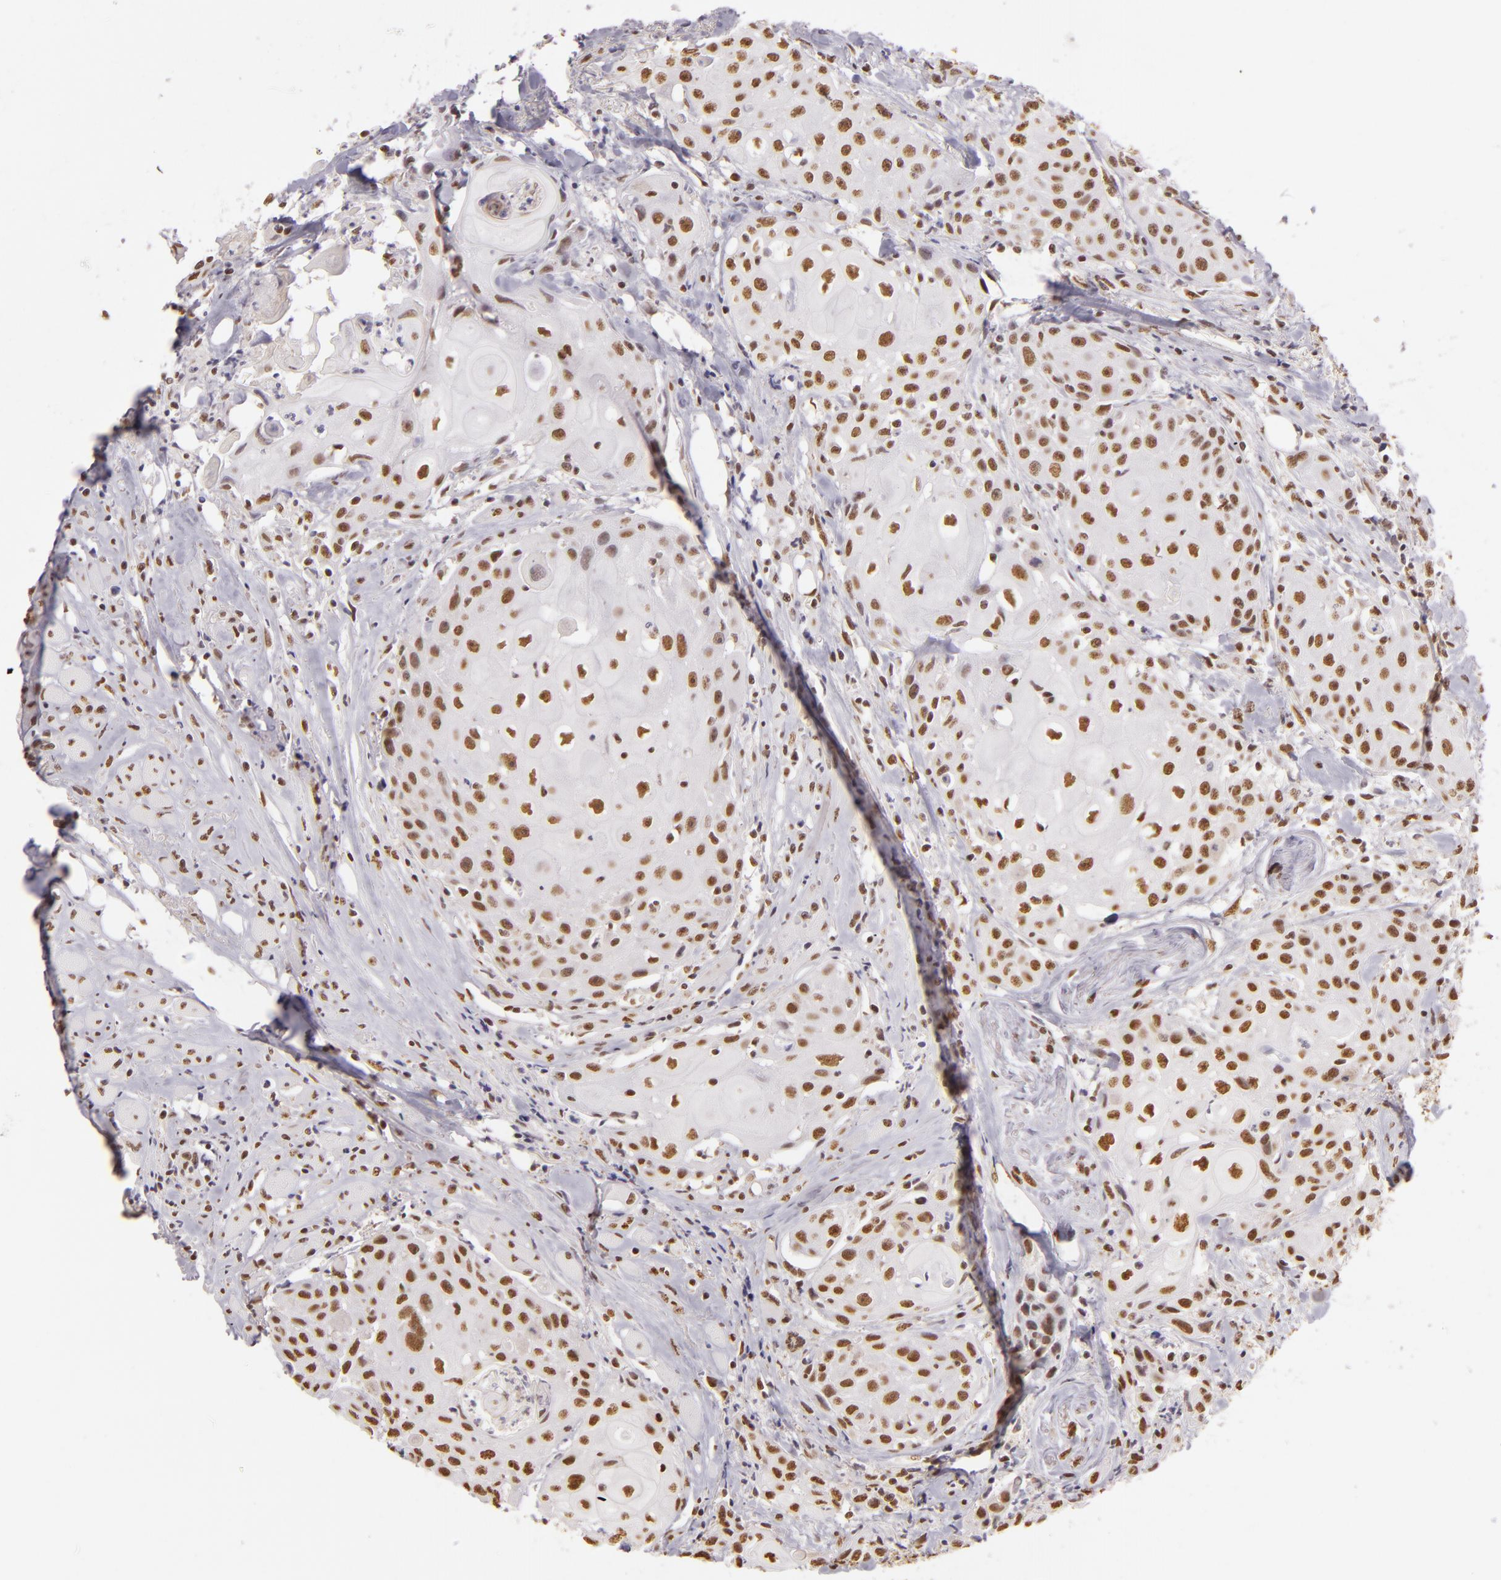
{"staining": {"intensity": "moderate", "quantity": ">75%", "location": "nuclear"}, "tissue": "head and neck cancer", "cell_type": "Tumor cells", "image_type": "cancer", "snomed": [{"axis": "morphology", "description": "Squamous cell carcinoma, NOS"}, {"axis": "topography", "description": "Oral tissue"}, {"axis": "topography", "description": "Head-Neck"}], "caption": "IHC micrograph of human head and neck squamous cell carcinoma stained for a protein (brown), which demonstrates medium levels of moderate nuclear staining in approximately >75% of tumor cells.", "gene": "PAPOLA", "patient": {"sex": "female", "age": 82}}